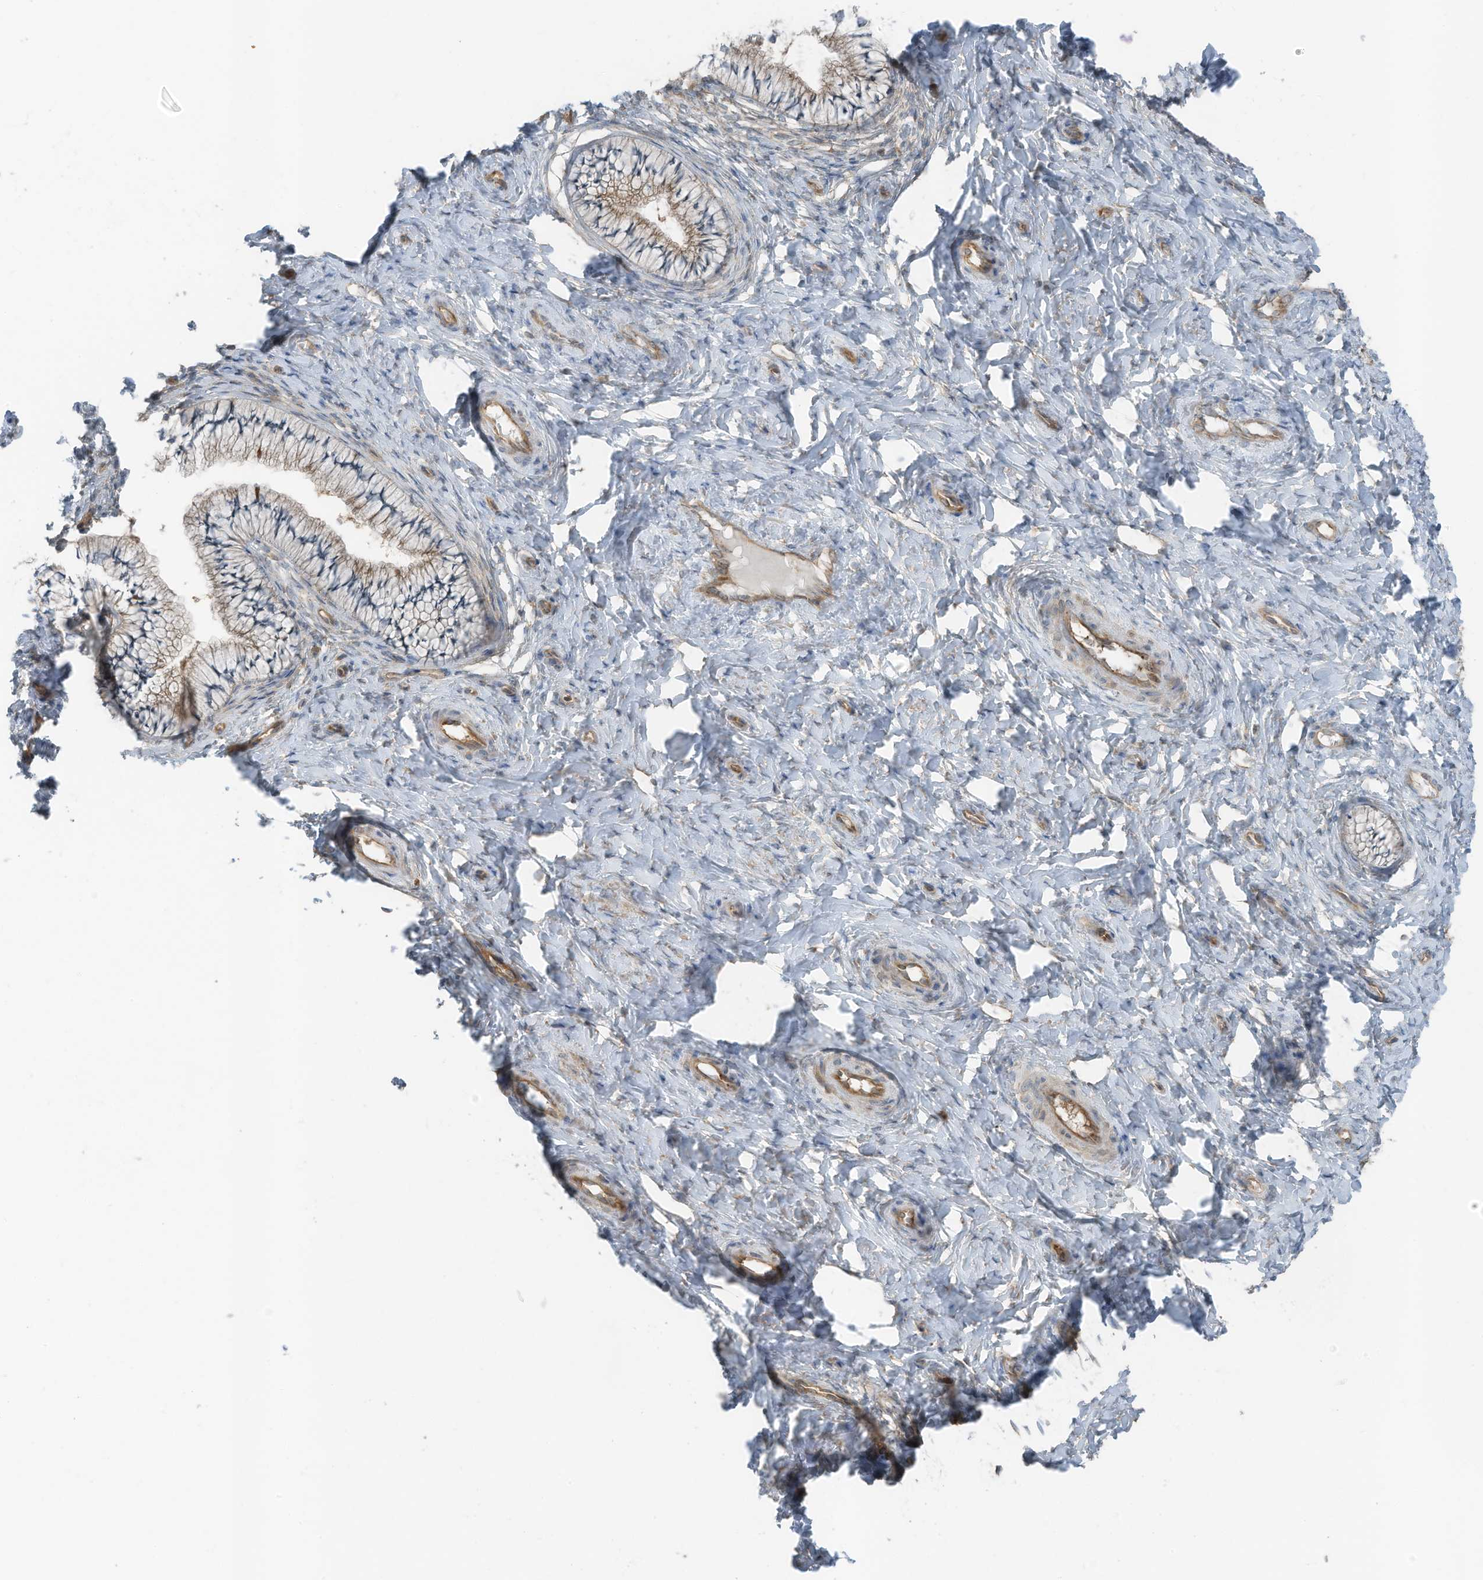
{"staining": {"intensity": "moderate", "quantity": "25%-75%", "location": "cytoplasmic/membranous"}, "tissue": "cervix", "cell_type": "Glandular cells", "image_type": "normal", "snomed": [{"axis": "morphology", "description": "Normal tissue, NOS"}, {"axis": "topography", "description": "Cervix"}], "caption": "Protein staining displays moderate cytoplasmic/membranous expression in about 25%-75% of glandular cells in benign cervix.", "gene": "TXNDC9", "patient": {"sex": "female", "age": 36}}